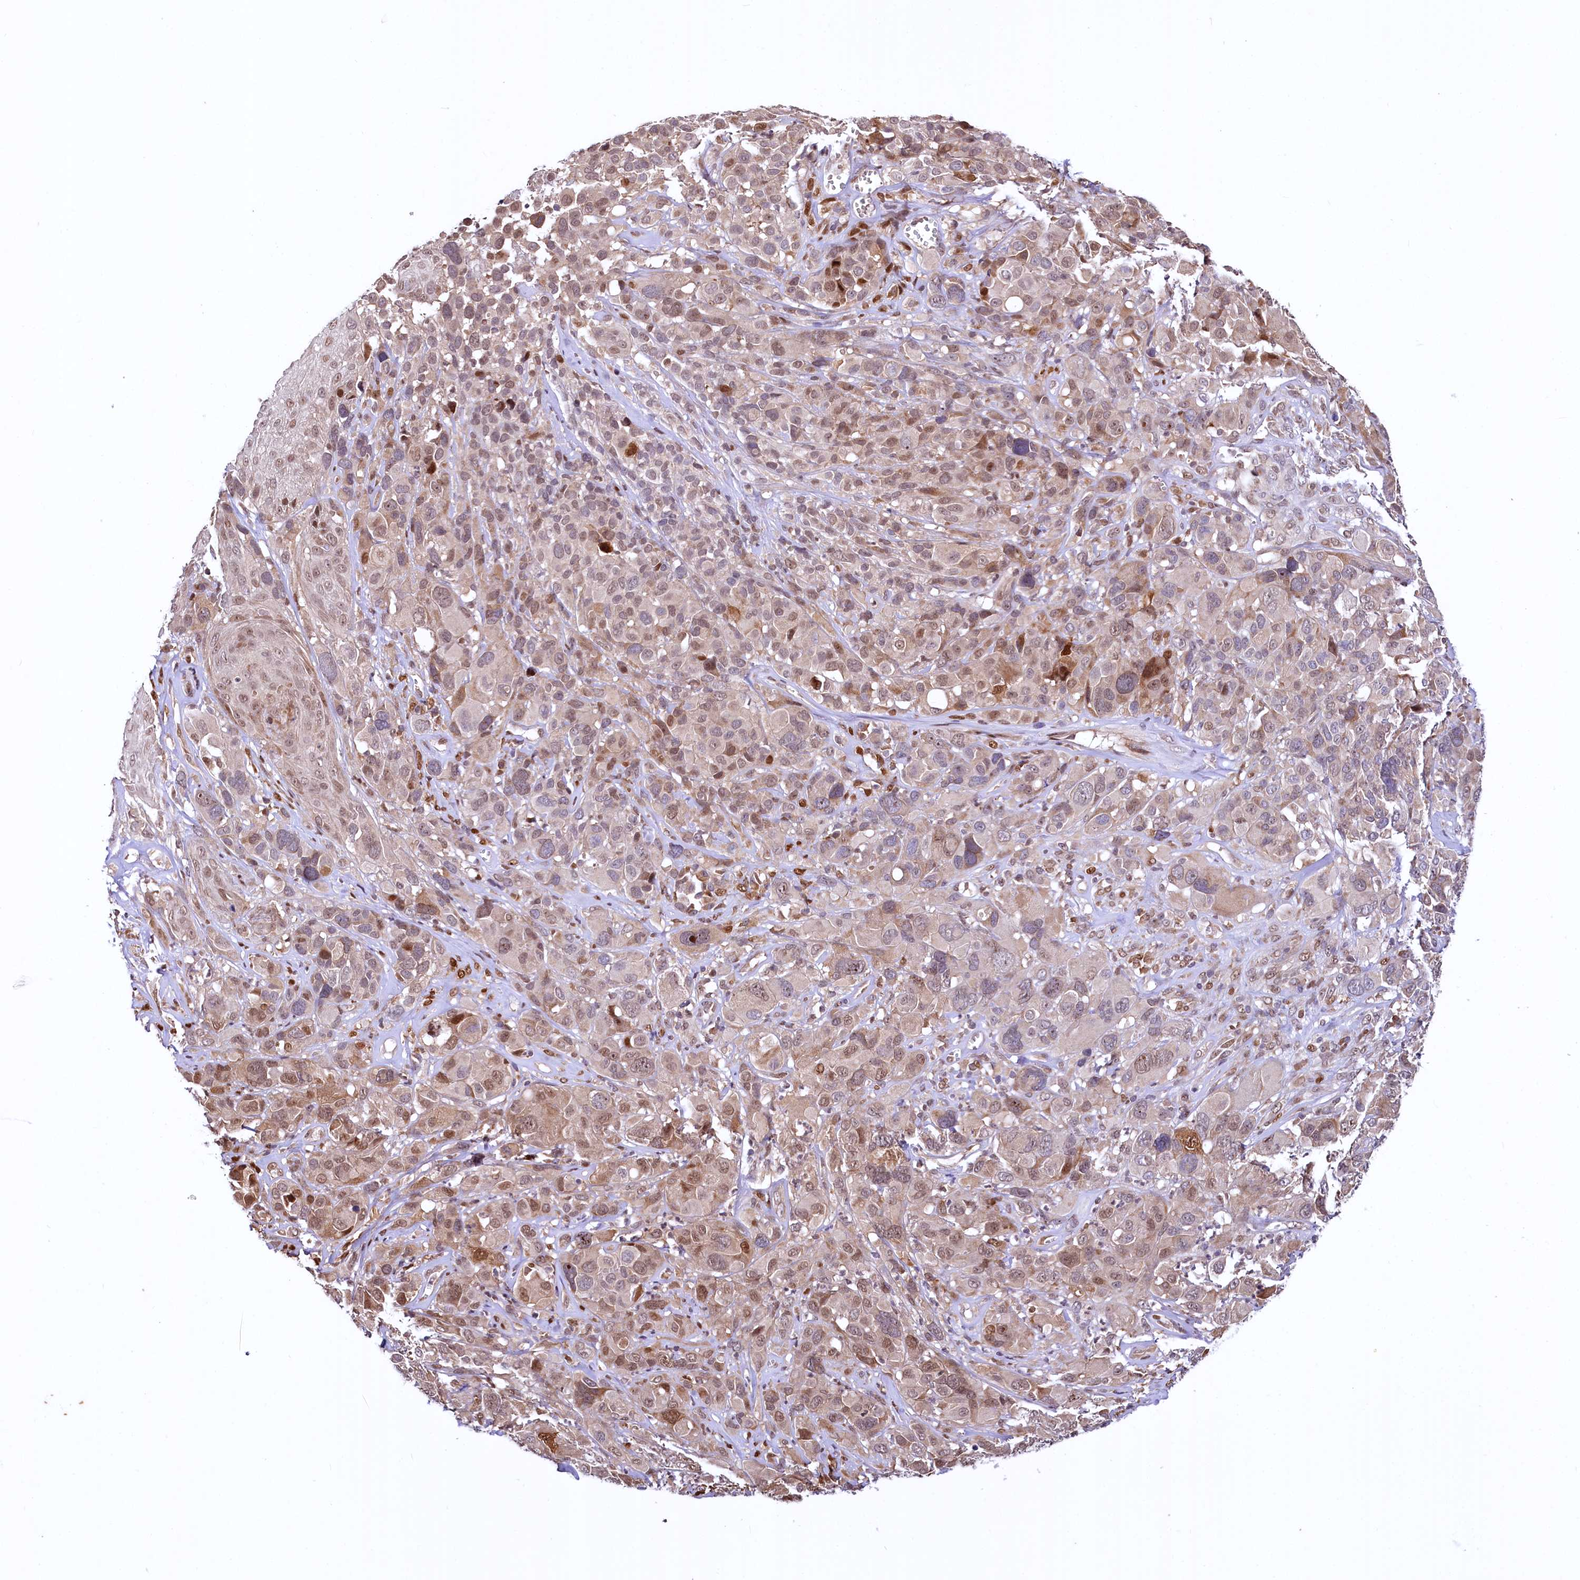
{"staining": {"intensity": "moderate", "quantity": "25%-75%", "location": "nuclear"}, "tissue": "melanoma", "cell_type": "Tumor cells", "image_type": "cancer", "snomed": [{"axis": "morphology", "description": "Malignant melanoma, NOS"}, {"axis": "topography", "description": "Skin of trunk"}], "caption": "Protein expression analysis of human melanoma reveals moderate nuclear staining in about 25%-75% of tumor cells.", "gene": "N4BP2L1", "patient": {"sex": "male", "age": 71}}